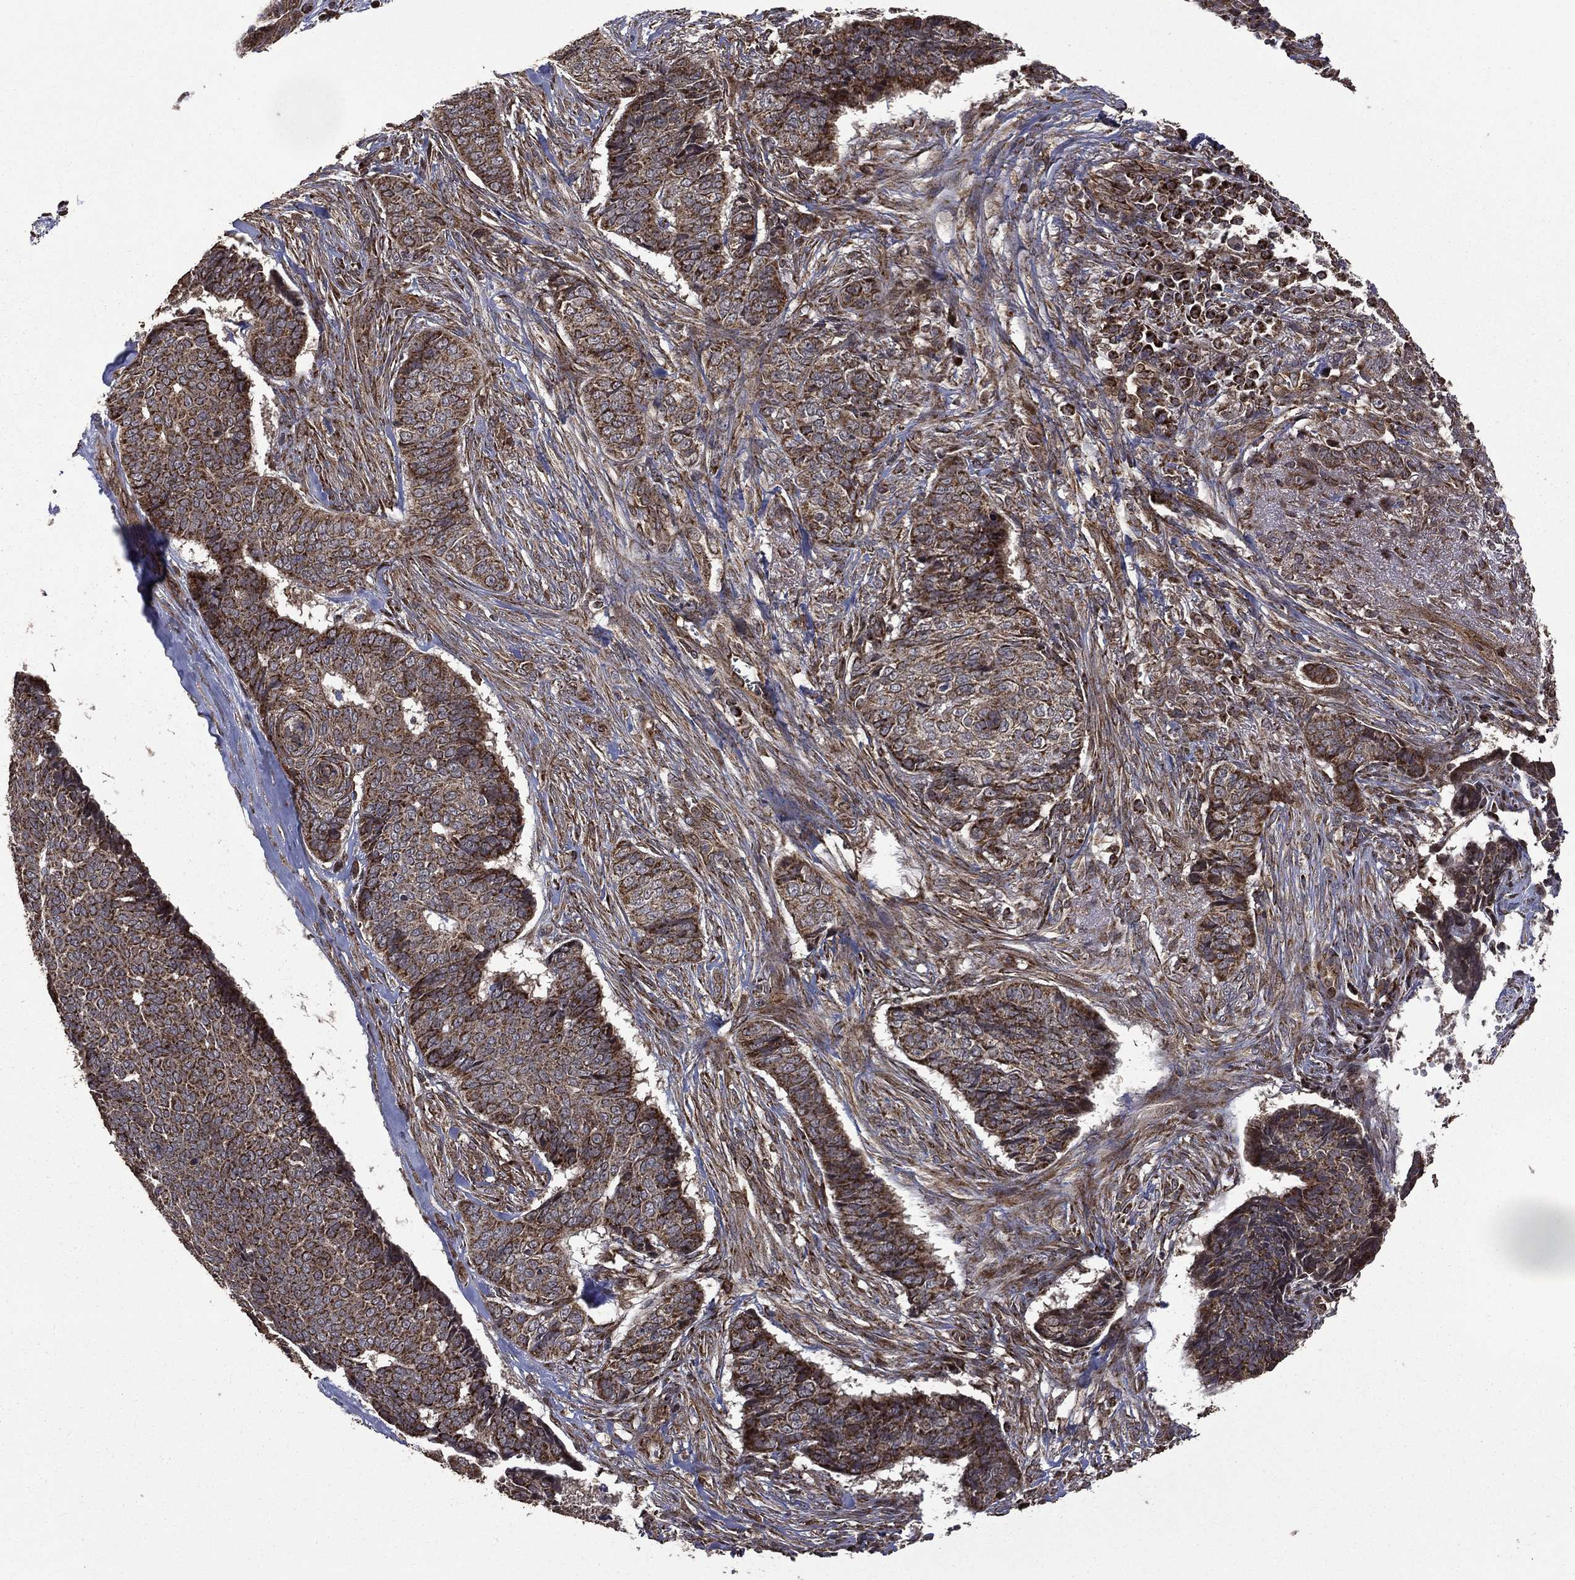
{"staining": {"intensity": "strong", "quantity": ">75%", "location": "cytoplasmic/membranous"}, "tissue": "skin cancer", "cell_type": "Tumor cells", "image_type": "cancer", "snomed": [{"axis": "morphology", "description": "Basal cell carcinoma"}, {"axis": "topography", "description": "Skin"}], "caption": "Strong cytoplasmic/membranous staining is present in about >75% of tumor cells in skin basal cell carcinoma.", "gene": "GIMAP6", "patient": {"sex": "male", "age": 86}}